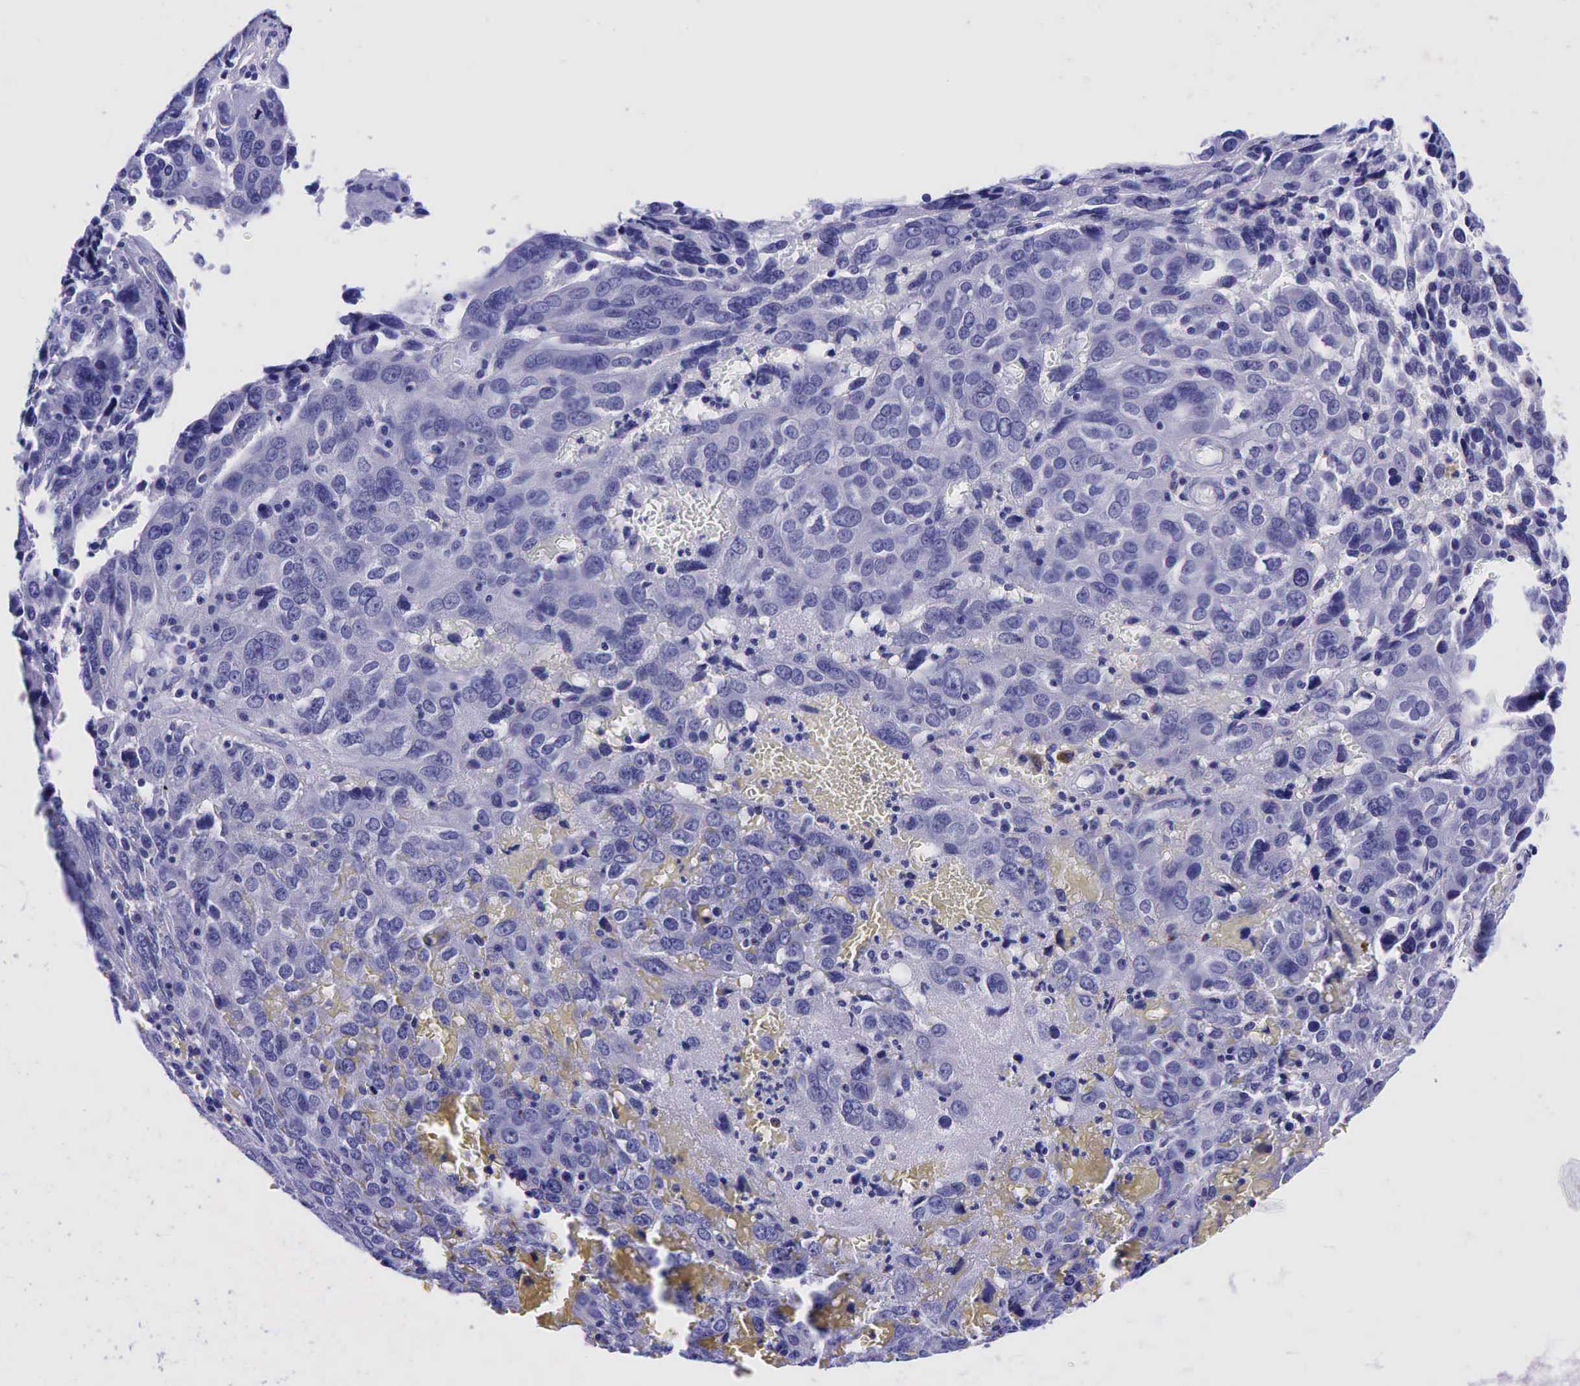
{"staining": {"intensity": "negative", "quantity": "none", "location": "none"}, "tissue": "ovarian cancer", "cell_type": "Tumor cells", "image_type": "cancer", "snomed": [{"axis": "morphology", "description": "Carcinoma, endometroid"}, {"axis": "topography", "description": "Ovary"}], "caption": "High magnification brightfield microscopy of ovarian cancer stained with DAB (3,3'-diaminobenzidine) (brown) and counterstained with hematoxylin (blue): tumor cells show no significant positivity.", "gene": "GCG", "patient": {"sex": "female", "age": 75}}